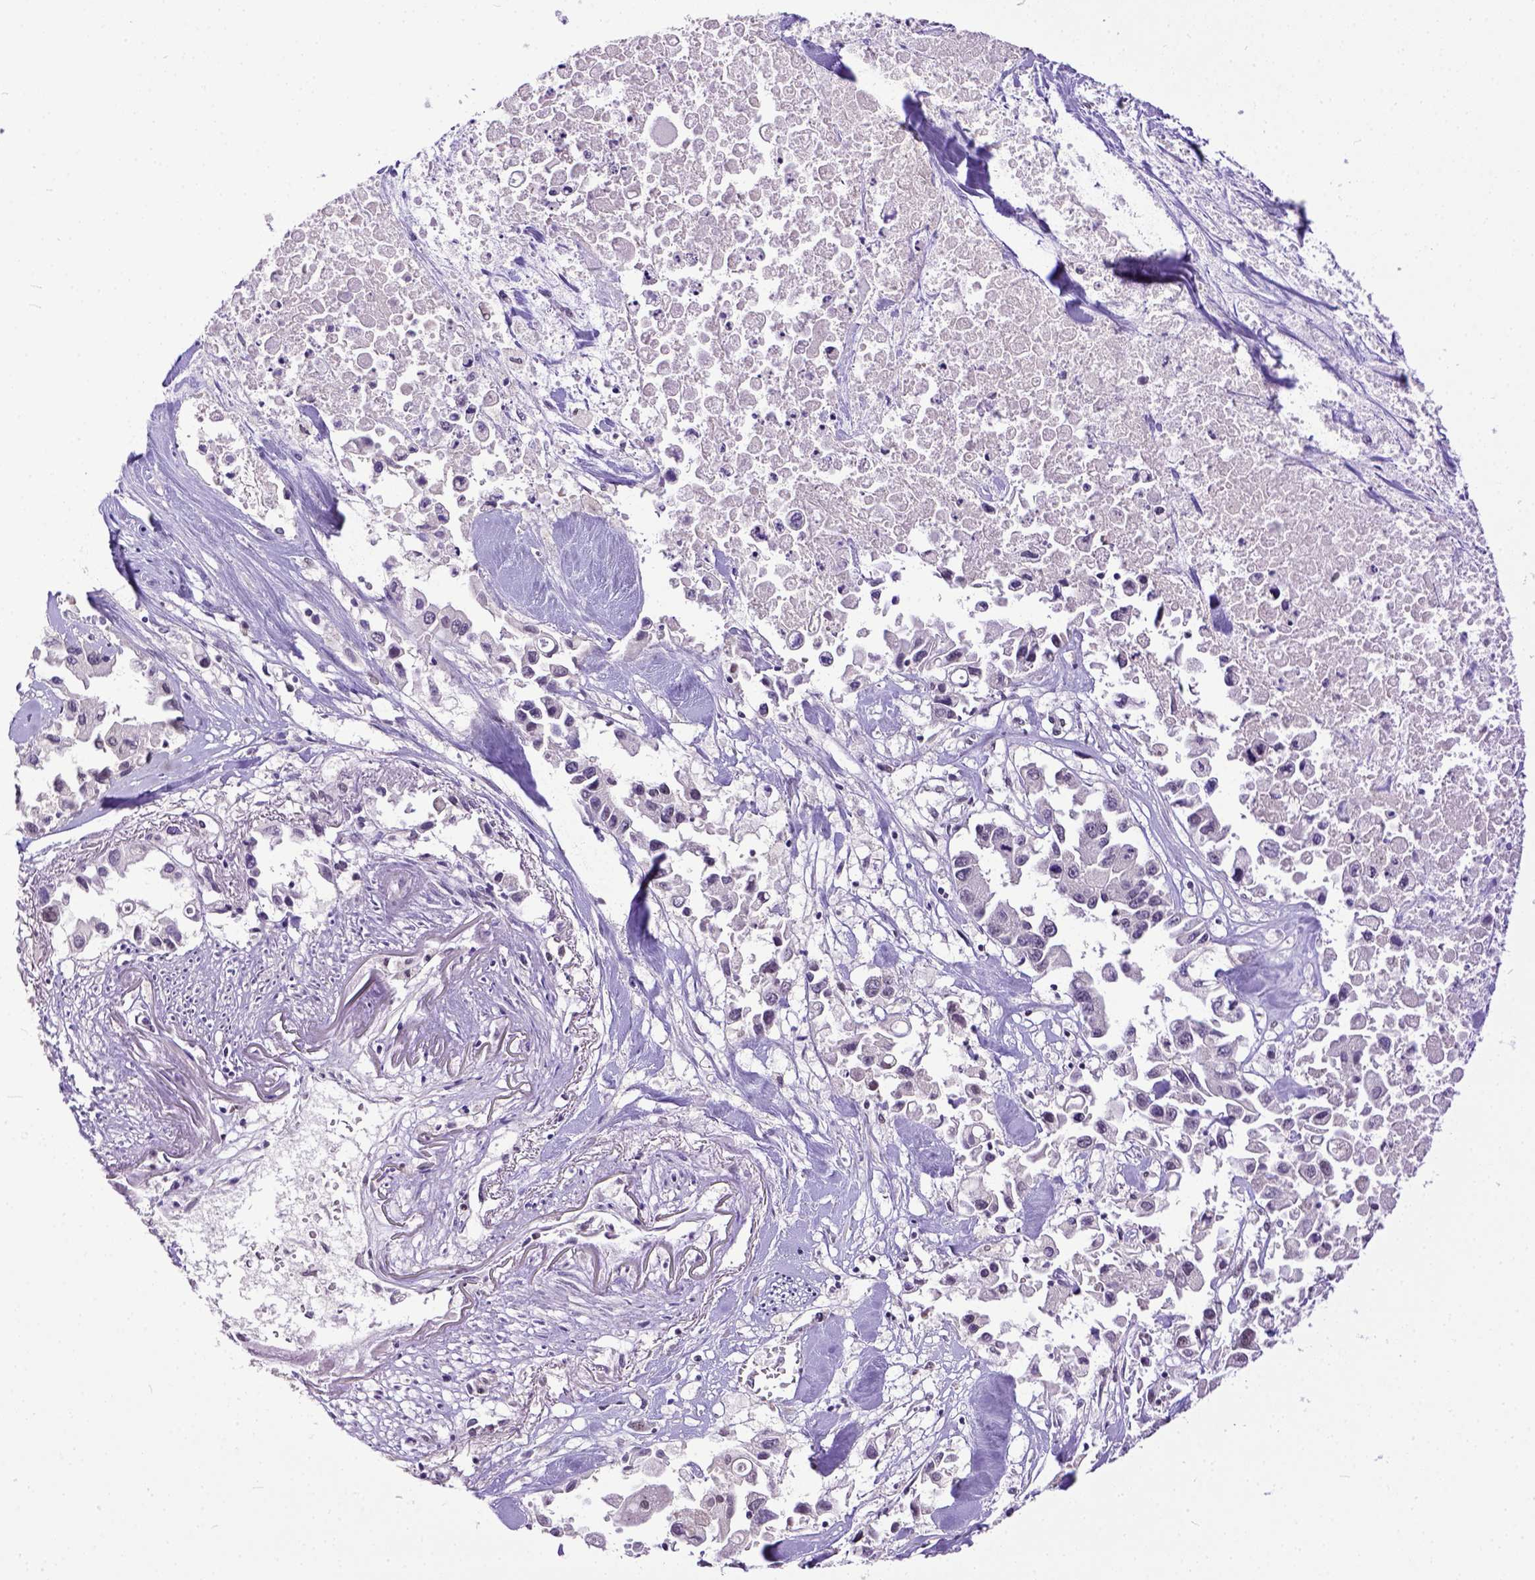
{"staining": {"intensity": "negative", "quantity": "none", "location": "none"}, "tissue": "pancreatic cancer", "cell_type": "Tumor cells", "image_type": "cancer", "snomed": [{"axis": "morphology", "description": "Adenocarcinoma, NOS"}, {"axis": "topography", "description": "Pancreas"}], "caption": "The photomicrograph exhibits no staining of tumor cells in pancreatic cancer (adenocarcinoma). Nuclei are stained in blue.", "gene": "ERCC1", "patient": {"sex": "female", "age": 83}}